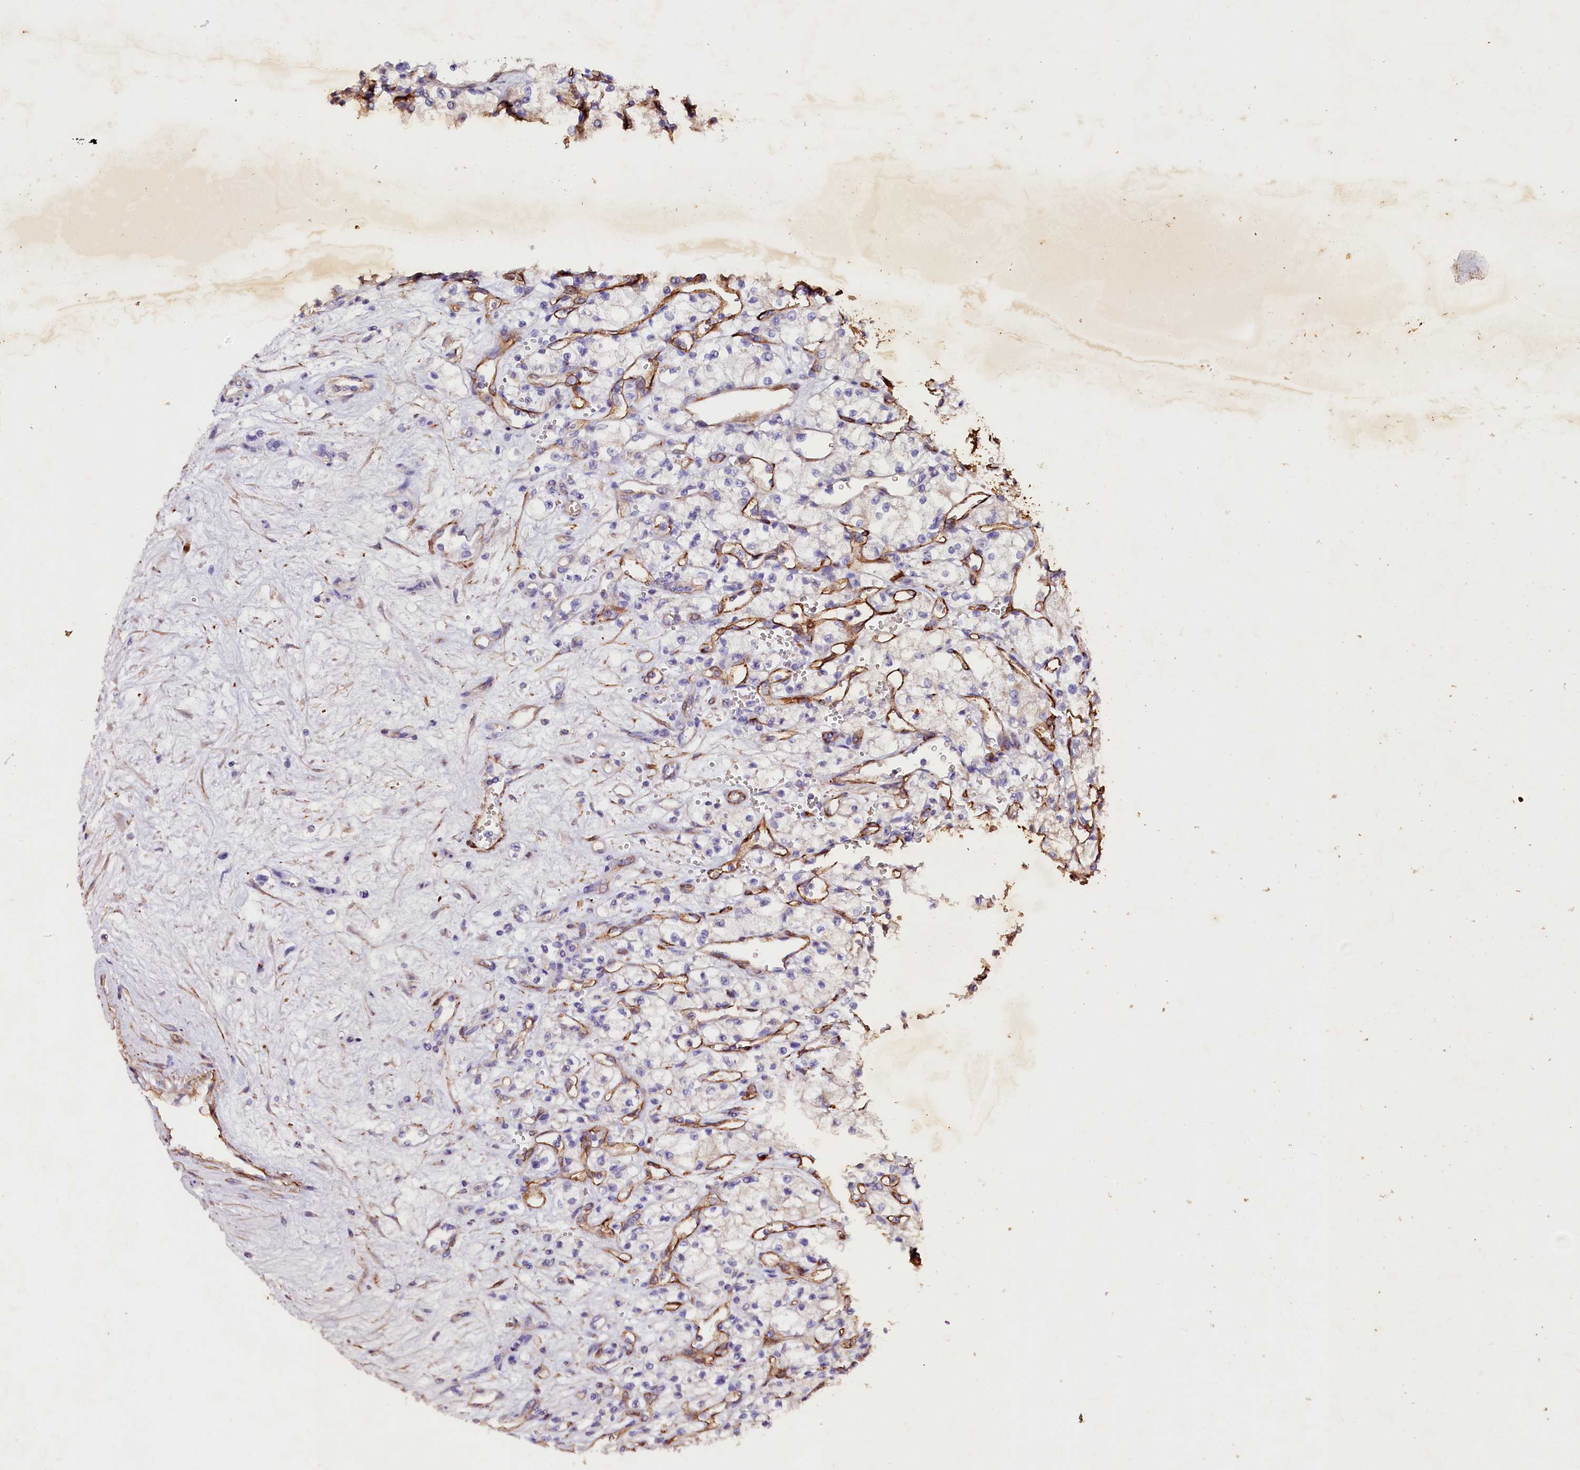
{"staining": {"intensity": "negative", "quantity": "none", "location": "none"}, "tissue": "renal cancer", "cell_type": "Tumor cells", "image_type": "cancer", "snomed": [{"axis": "morphology", "description": "Adenocarcinoma, NOS"}, {"axis": "topography", "description": "Kidney"}], "caption": "DAB (3,3'-diaminobenzidine) immunohistochemical staining of human adenocarcinoma (renal) reveals no significant staining in tumor cells.", "gene": "VPS36", "patient": {"sex": "male", "age": 59}}